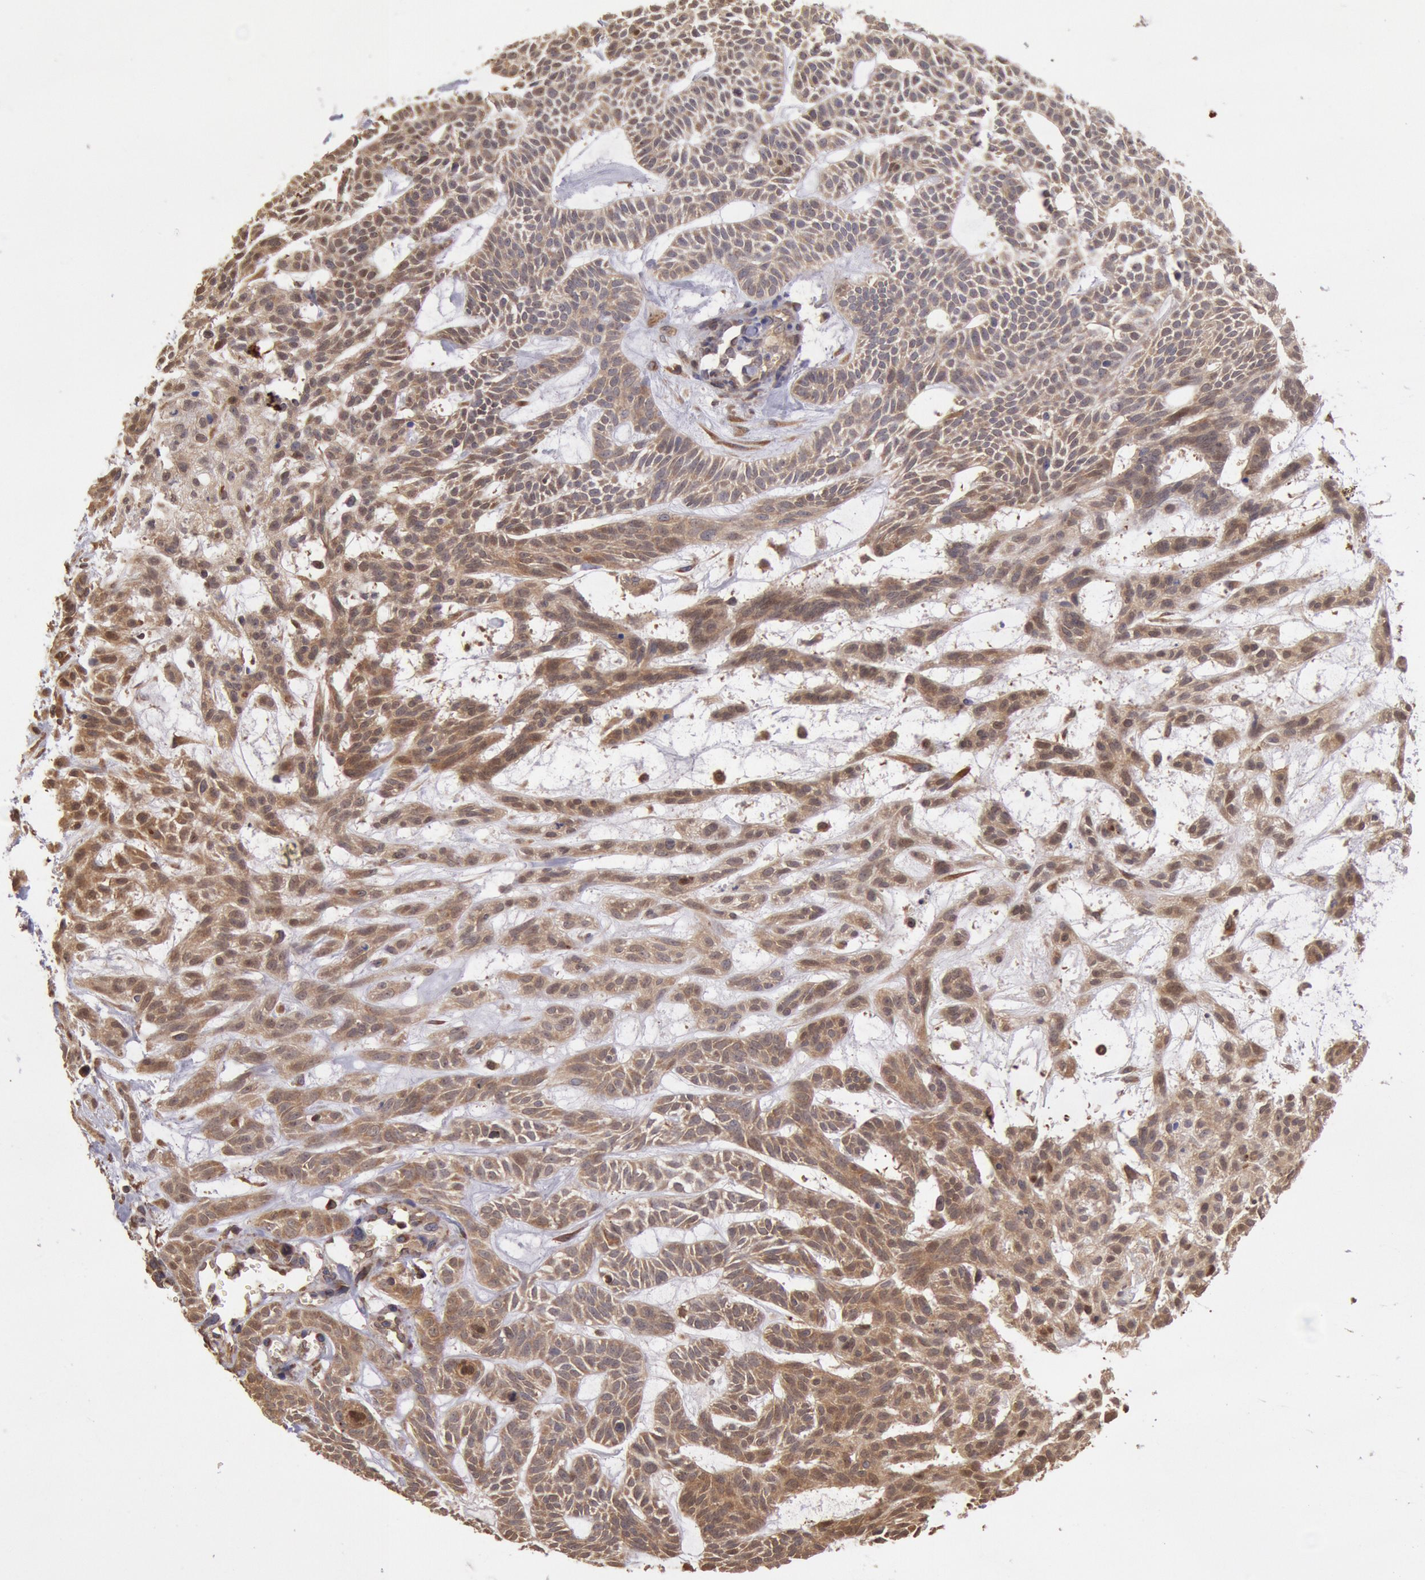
{"staining": {"intensity": "moderate", "quantity": ">75%", "location": "cytoplasmic/membranous,nuclear"}, "tissue": "skin cancer", "cell_type": "Tumor cells", "image_type": "cancer", "snomed": [{"axis": "morphology", "description": "Basal cell carcinoma"}, {"axis": "topography", "description": "Skin"}], "caption": "Immunohistochemical staining of skin basal cell carcinoma displays moderate cytoplasmic/membranous and nuclear protein positivity in approximately >75% of tumor cells. Using DAB (3,3'-diaminobenzidine) (brown) and hematoxylin (blue) stains, captured at high magnification using brightfield microscopy.", "gene": "COMT", "patient": {"sex": "male", "age": 75}}